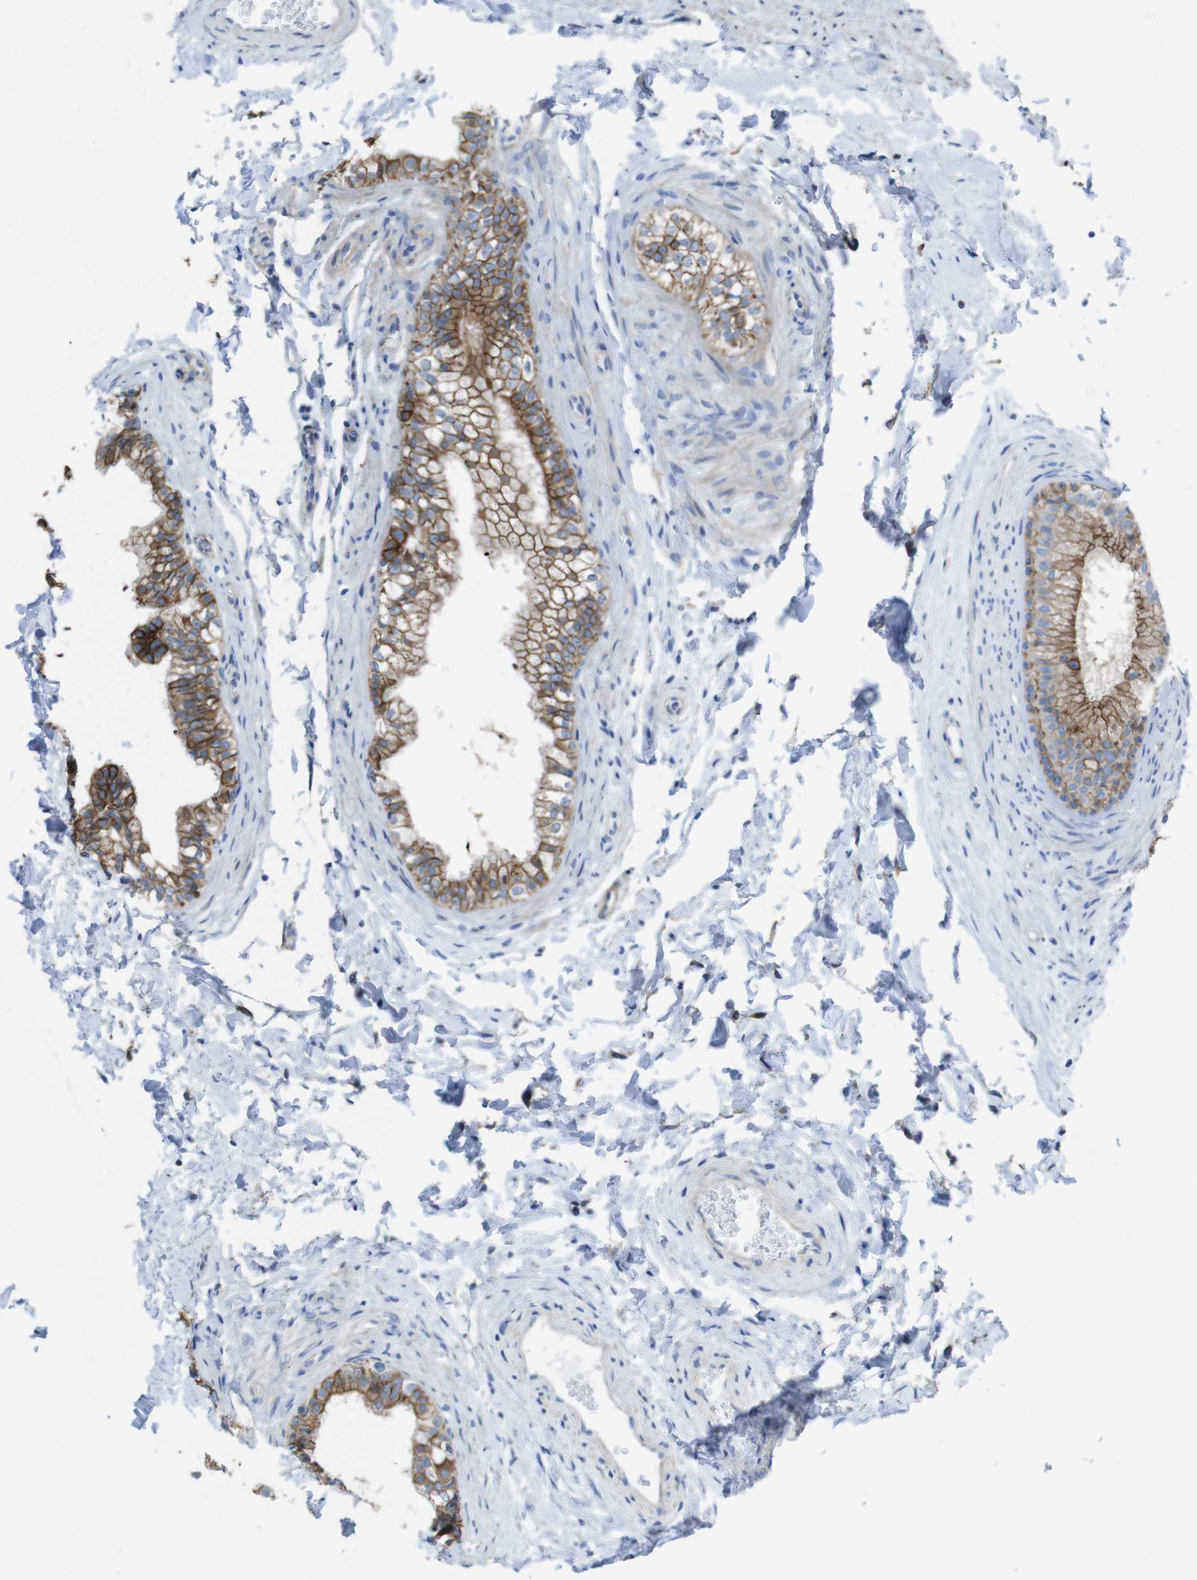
{"staining": {"intensity": "strong", "quantity": ">75%", "location": "cytoplasmic/membranous"}, "tissue": "epididymis", "cell_type": "Glandular cells", "image_type": "normal", "snomed": [{"axis": "morphology", "description": "Normal tissue, NOS"}, {"axis": "topography", "description": "Epididymis"}], "caption": "Approximately >75% of glandular cells in normal epididymis display strong cytoplasmic/membranous protein positivity as visualized by brown immunohistochemical staining.", "gene": "CLMN", "patient": {"sex": "male", "age": 56}}